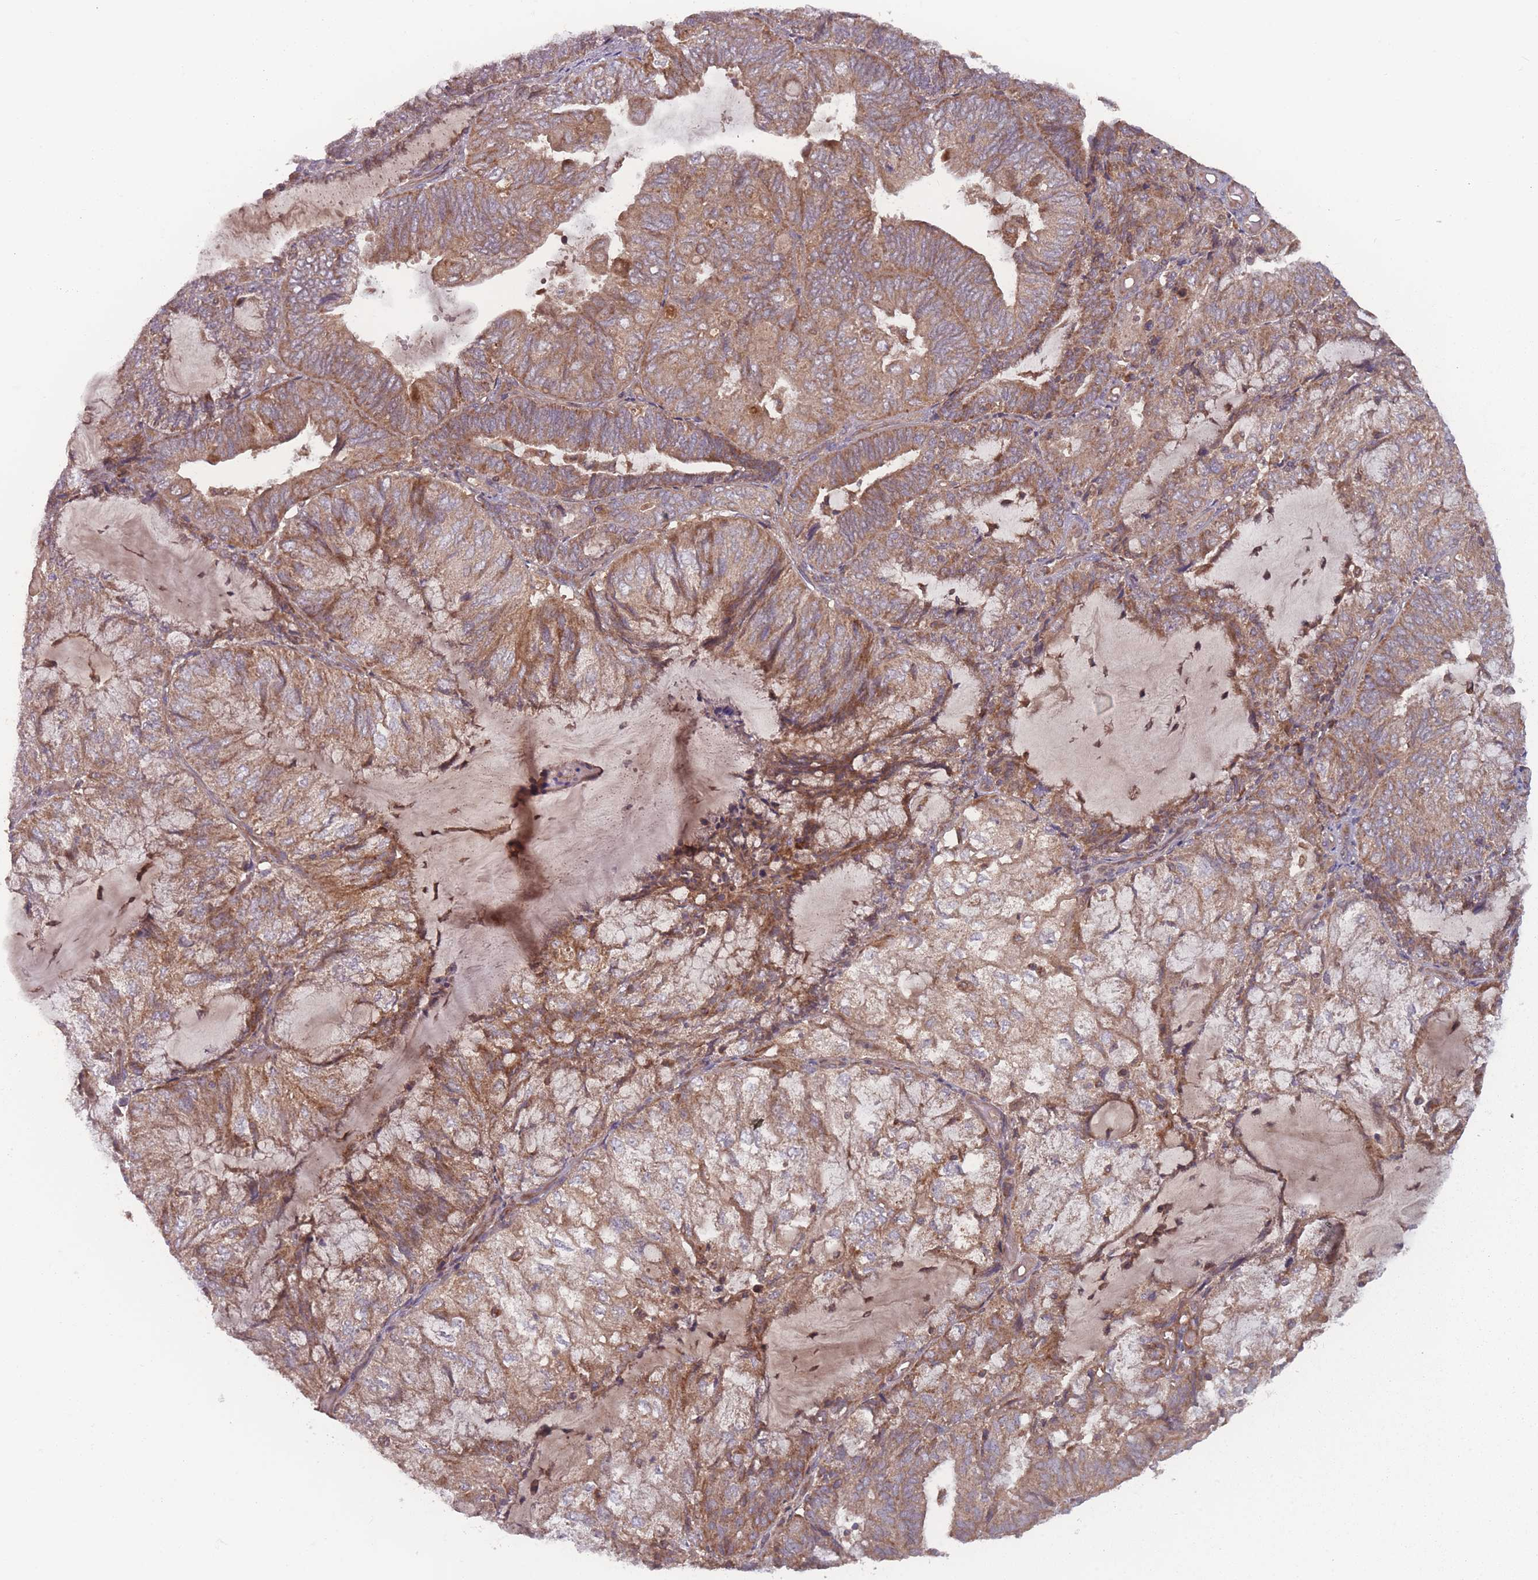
{"staining": {"intensity": "moderate", "quantity": ">75%", "location": "cytoplasmic/membranous"}, "tissue": "endometrial cancer", "cell_type": "Tumor cells", "image_type": "cancer", "snomed": [{"axis": "morphology", "description": "Adenocarcinoma, NOS"}, {"axis": "topography", "description": "Endometrium"}], "caption": "IHC of adenocarcinoma (endometrial) shows medium levels of moderate cytoplasmic/membranous positivity in about >75% of tumor cells. (DAB (3,3'-diaminobenzidine) IHC, brown staining for protein, blue staining for nuclei).", "gene": "ATP5MG", "patient": {"sex": "female", "age": 81}}